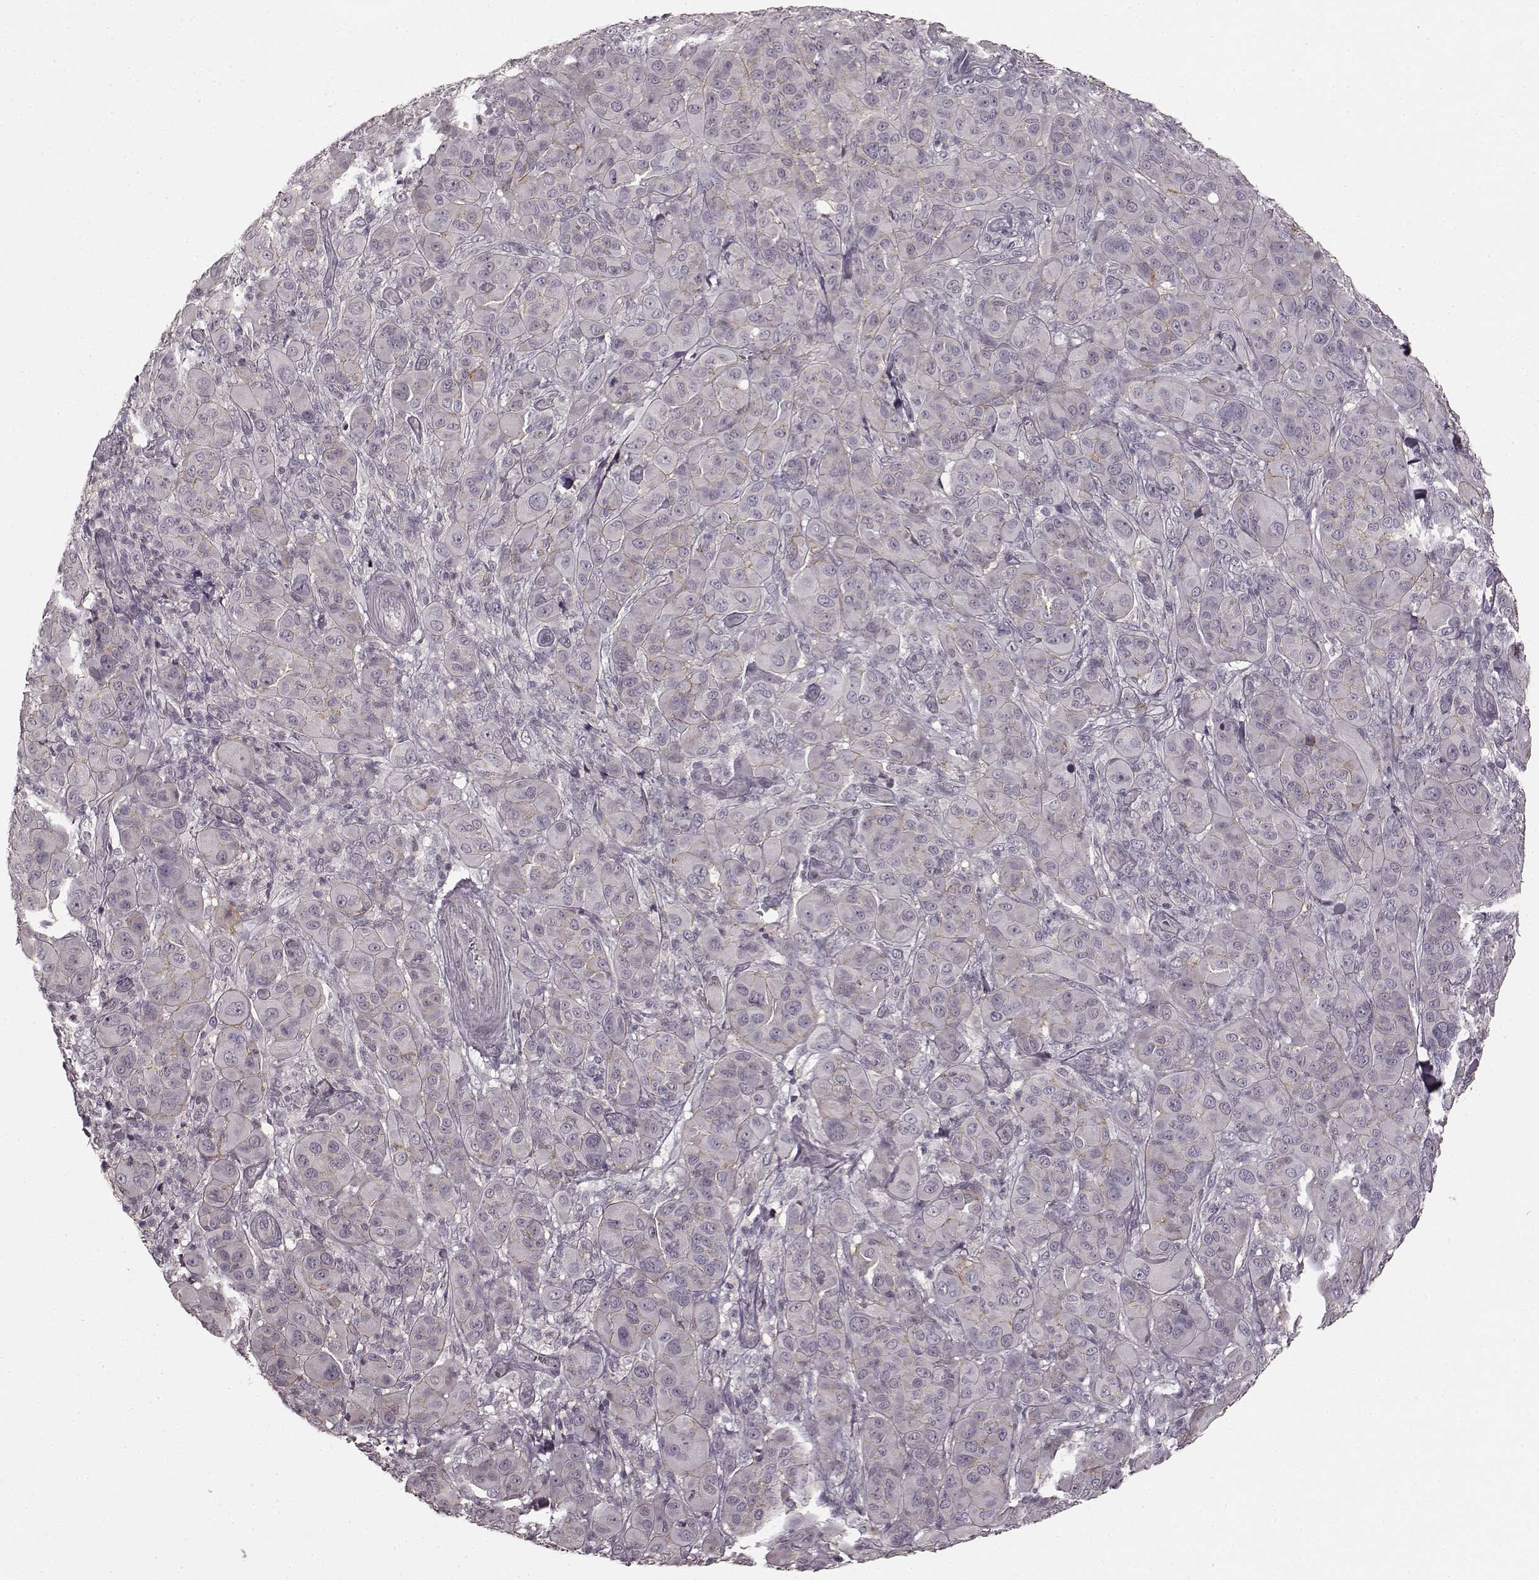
{"staining": {"intensity": "negative", "quantity": "none", "location": "none"}, "tissue": "melanoma", "cell_type": "Tumor cells", "image_type": "cancer", "snomed": [{"axis": "morphology", "description": "Malignant melanoma, NOS"}, {"axis": "topography", "description": "Skin"}], "caption": "Immunohistochemistry (IHC) of malignant melanoma exhibits no staining in tumor cells. (Immunohistochemistry (IHC), brightfield microscopy, high magnification).", "gene": "PRKCE", "patient": {"sex": "female", "age": 87}}